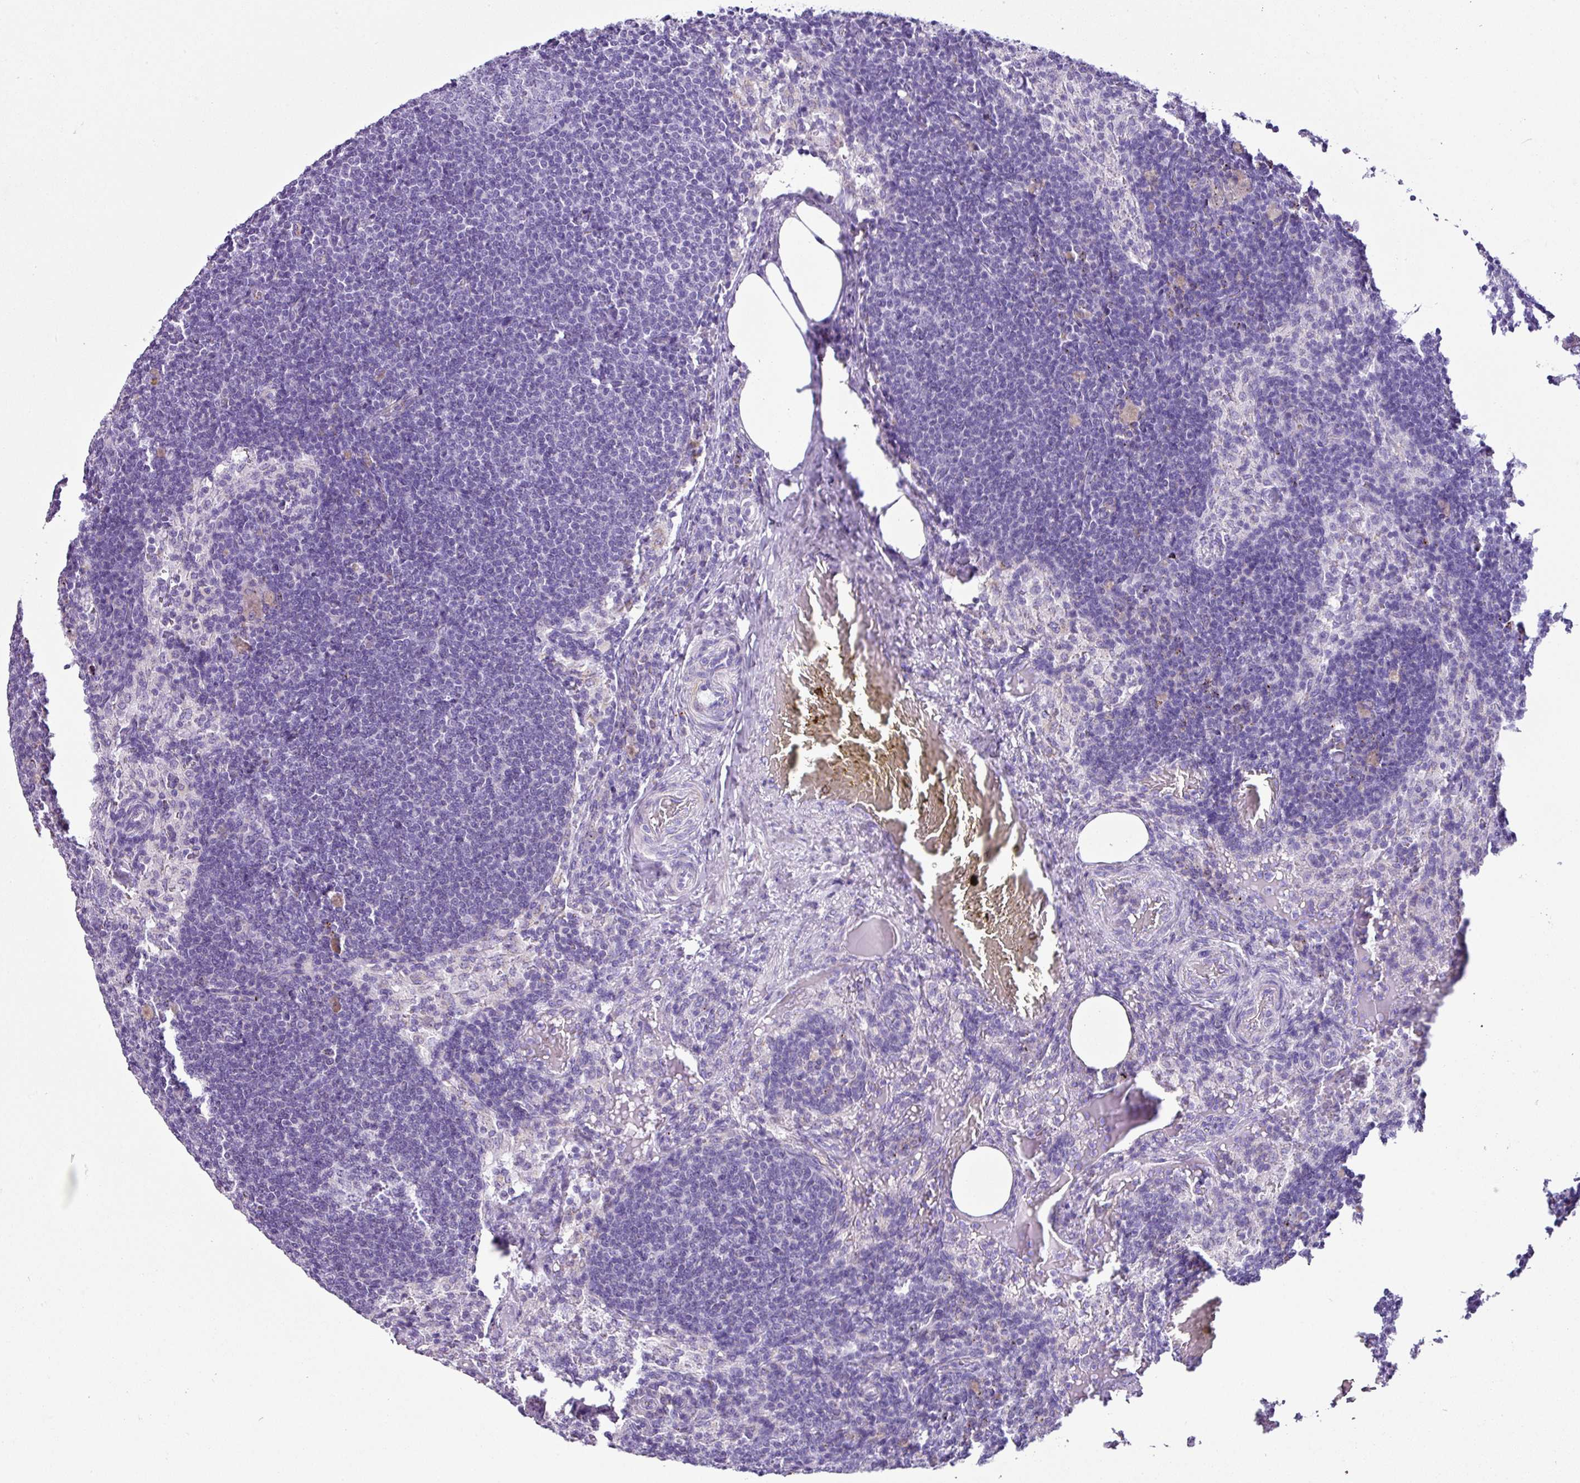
{"staining": {"intensity": "negative", "quantity": "none", "location": "none"}, "tissue": "lymph node", "cell_type": "Germinal center cells", "image_type": "normal", "snomed": [{"axis": "morphology", "description": "Normal tissue, NOS"}, {"axis": "topography", "description": "Lymph node"}], "caption": "DAB (3,3'-diaminobenzidine) immunohistochemical staining of unremarkable lymph node demonstrates no significant staining in germinal center cells. (DAB immunohistochemistry with hematoxylin counter stain).", "gene": "PGAP4", "patient": {"sex": "male", "age": 49}}